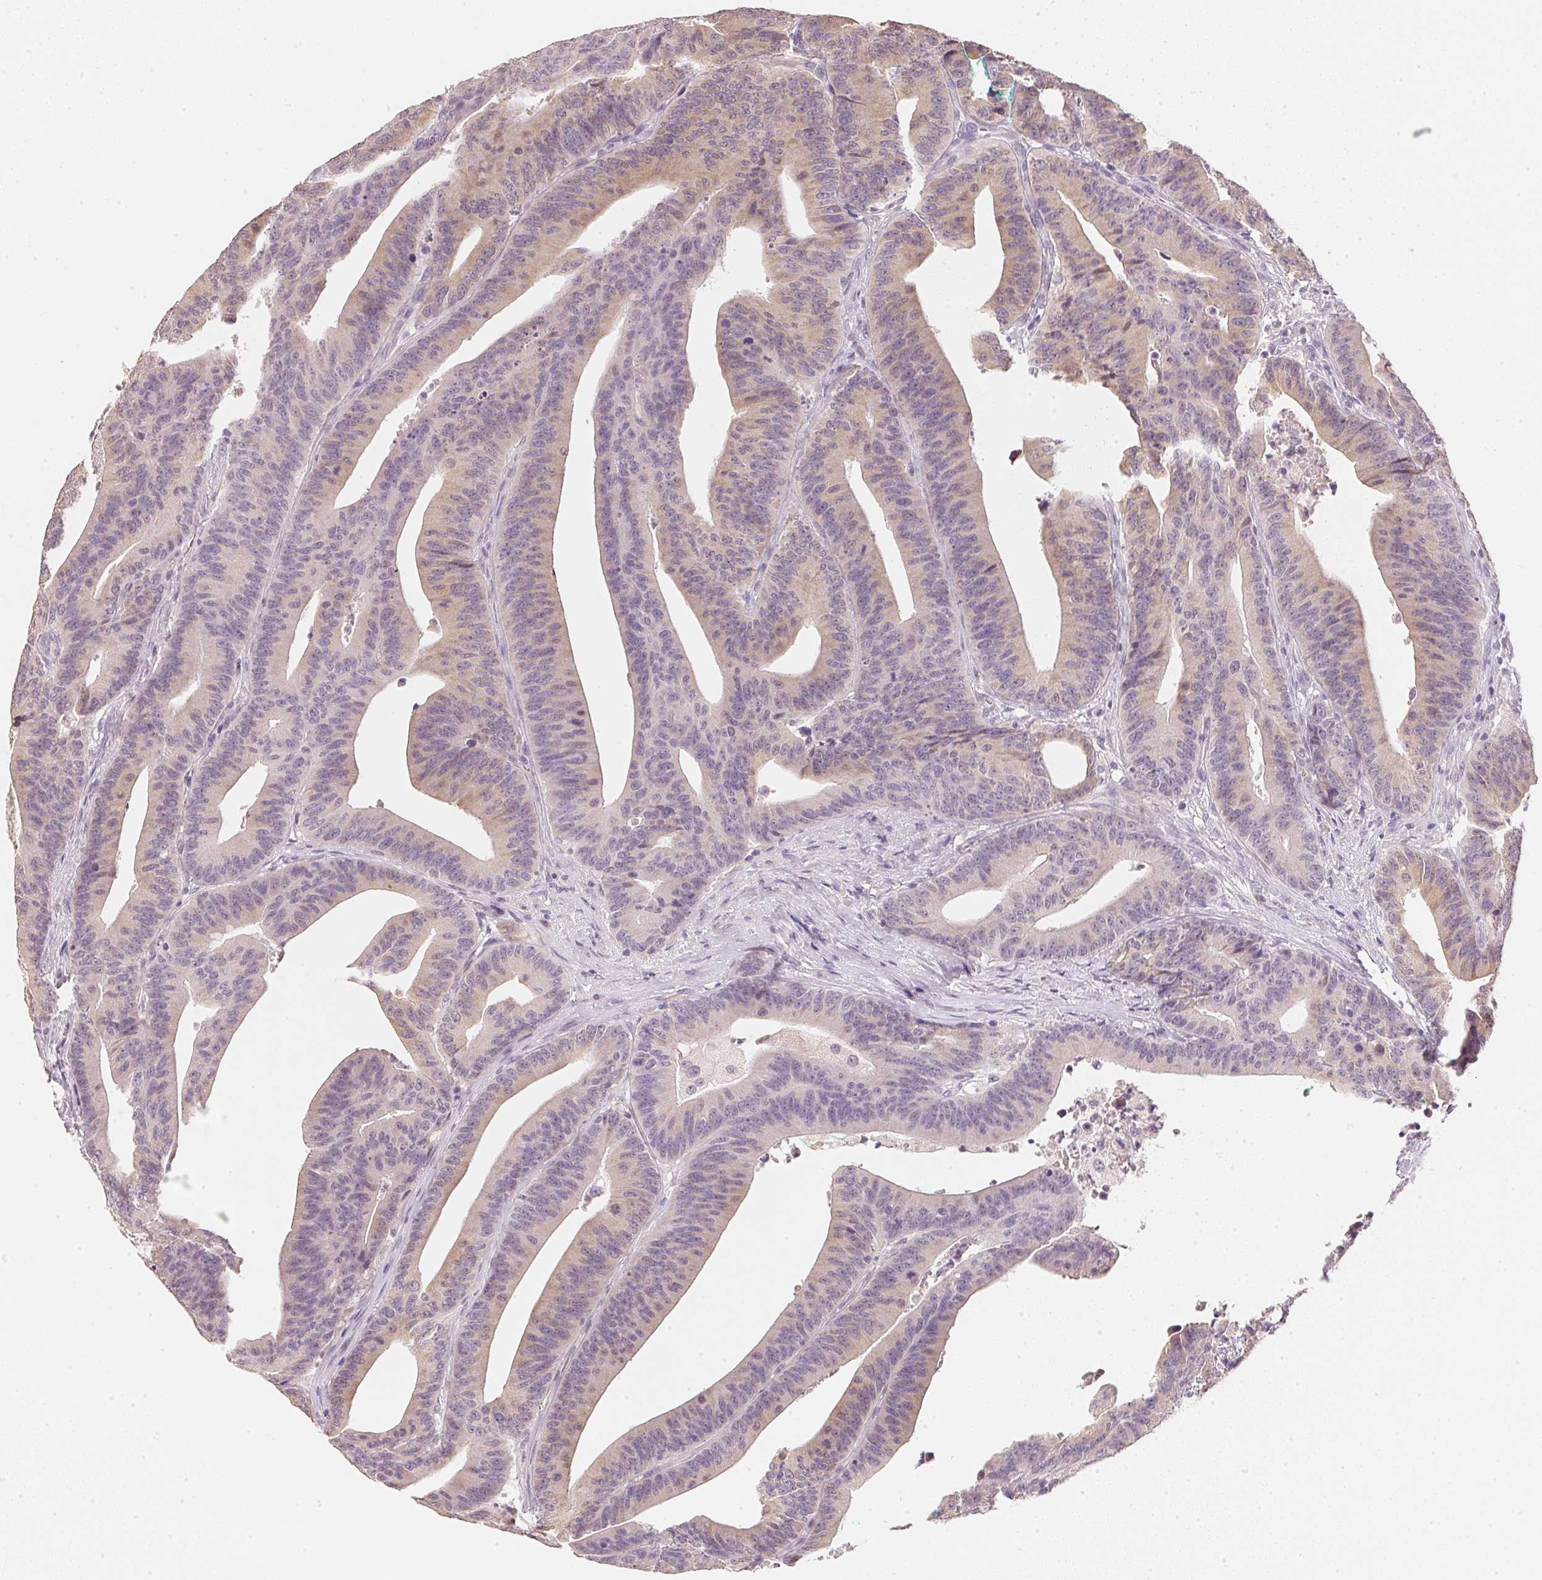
{"staining": {"intensity": "weak", "quantity": ">75%", "location": "cytoplasmic/membranous"}, "tissue": "colorectal cancer", "cell_type": "Tumor cells", "image_type": "cancer", "snomed": [{"axis": "morphology", "description": "Adenocarcinoma, NOS"}, {"axis": "topography", "description": "Colon"}], "caption": "Tumor cells exhibit low levels of weak cytoplasmic/membranous positivity in about >75% of cells in human colorectal adenocarcinoma. The staining was performed using DAB (3,3'-diaminobenzidine) to visualize the protein expression in brown, while the nuclei were stained in blue with hematoxylin (Magnification: 20x).", "gene": "DHCR24", "patient": {"sex": "female", "age": 78}}